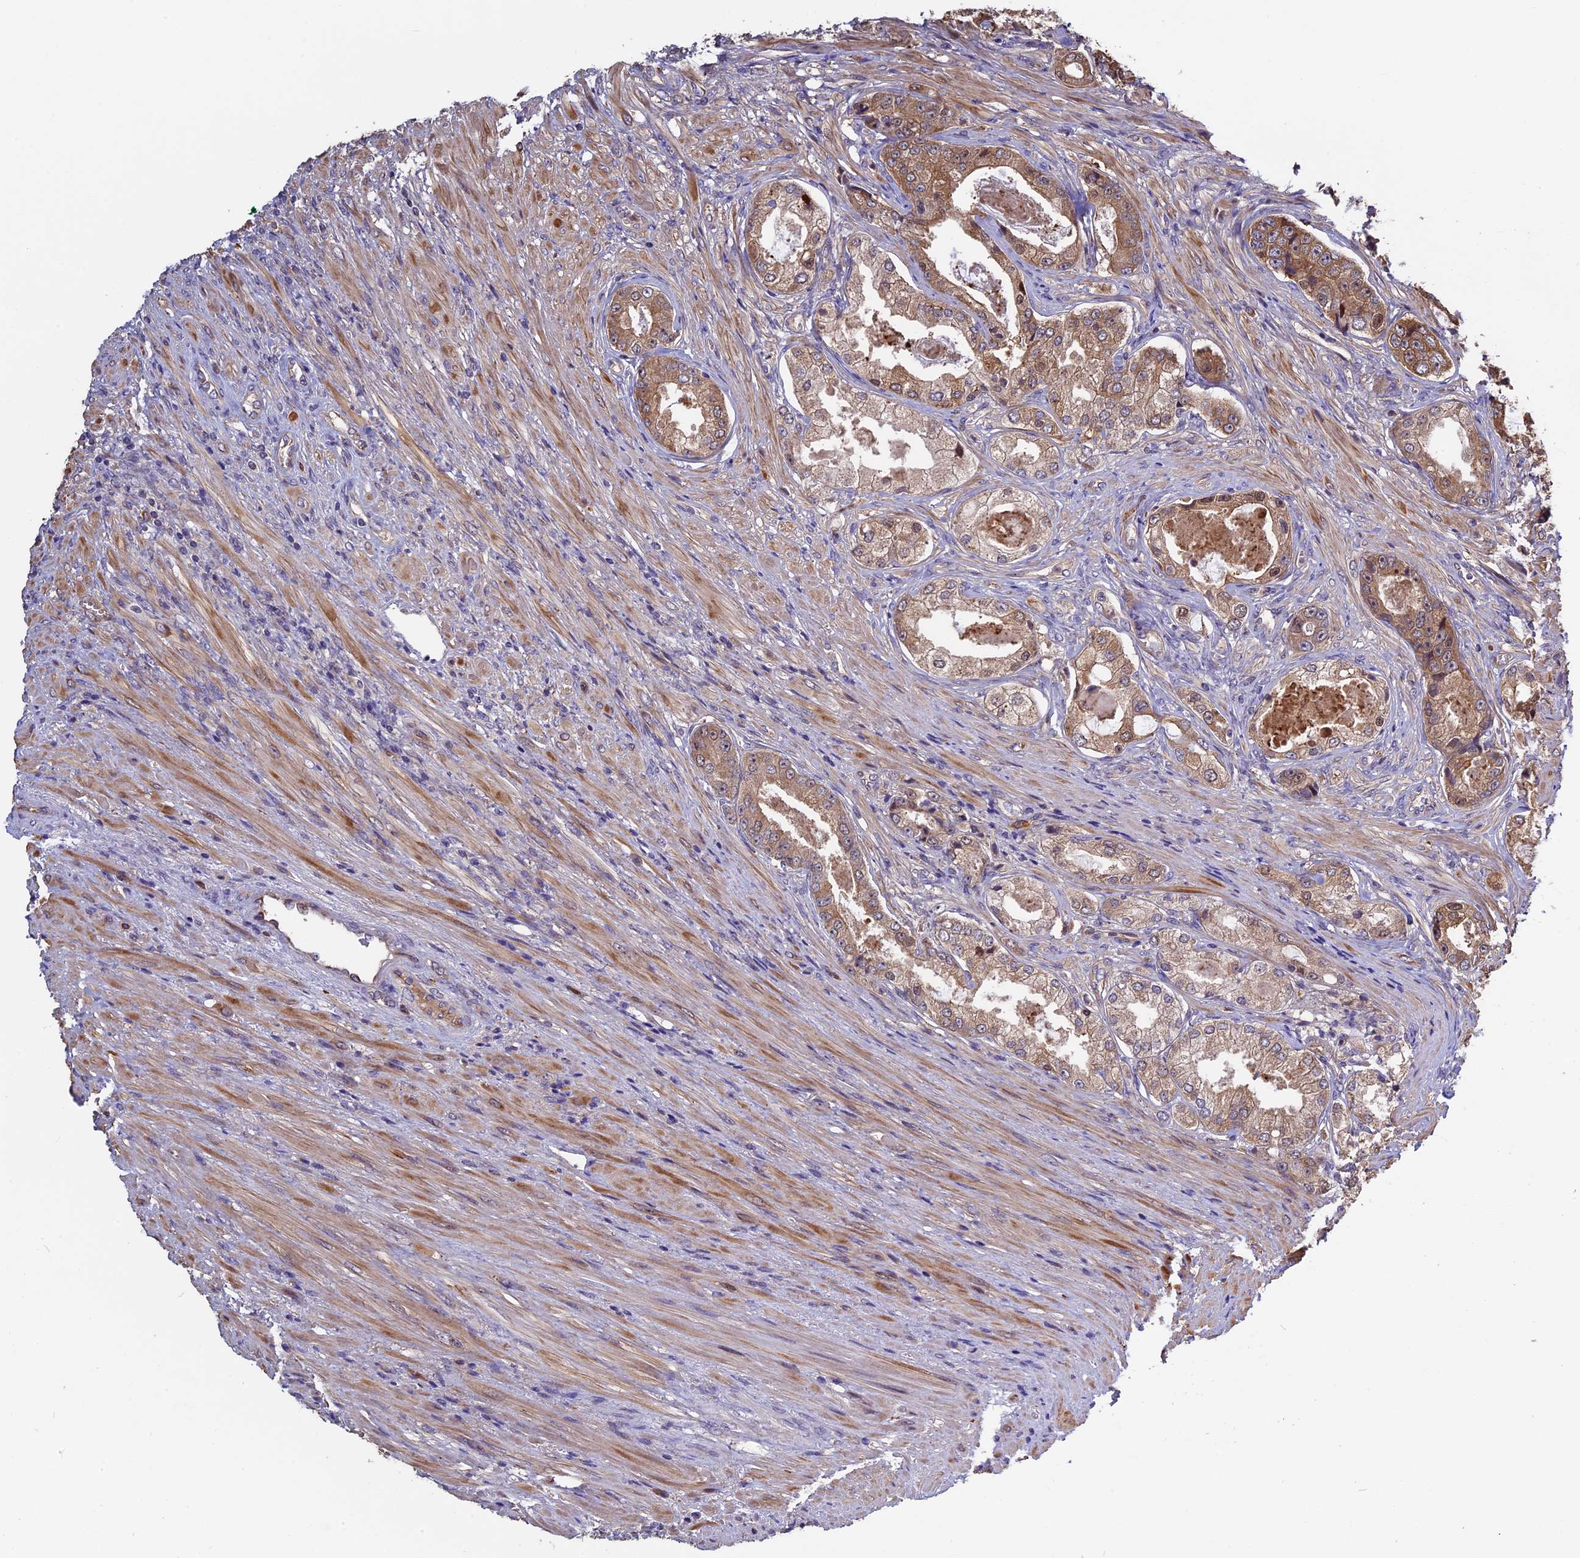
{"staining": {"intensity": "moderate", "quantity": ">75%", "location": "cytoplasmic/membranous"}, "tissue": "prostate cancer", "cell_type": "Tumor cells", "image_type": "cancer", "snomed": [{"axis": "morphology", "description": "Adenocarcinoma, Low grade"}, {"axis": "topography", "description": "Prostate"}], "caption": "Moderate cytoplasmic/membranous staining for a protein is appreciated in approximately >75% of tumor cells of prostate cancer using IHC.", "gene": "VWA3A", "patient": {"sex": "male", "age": 68}}